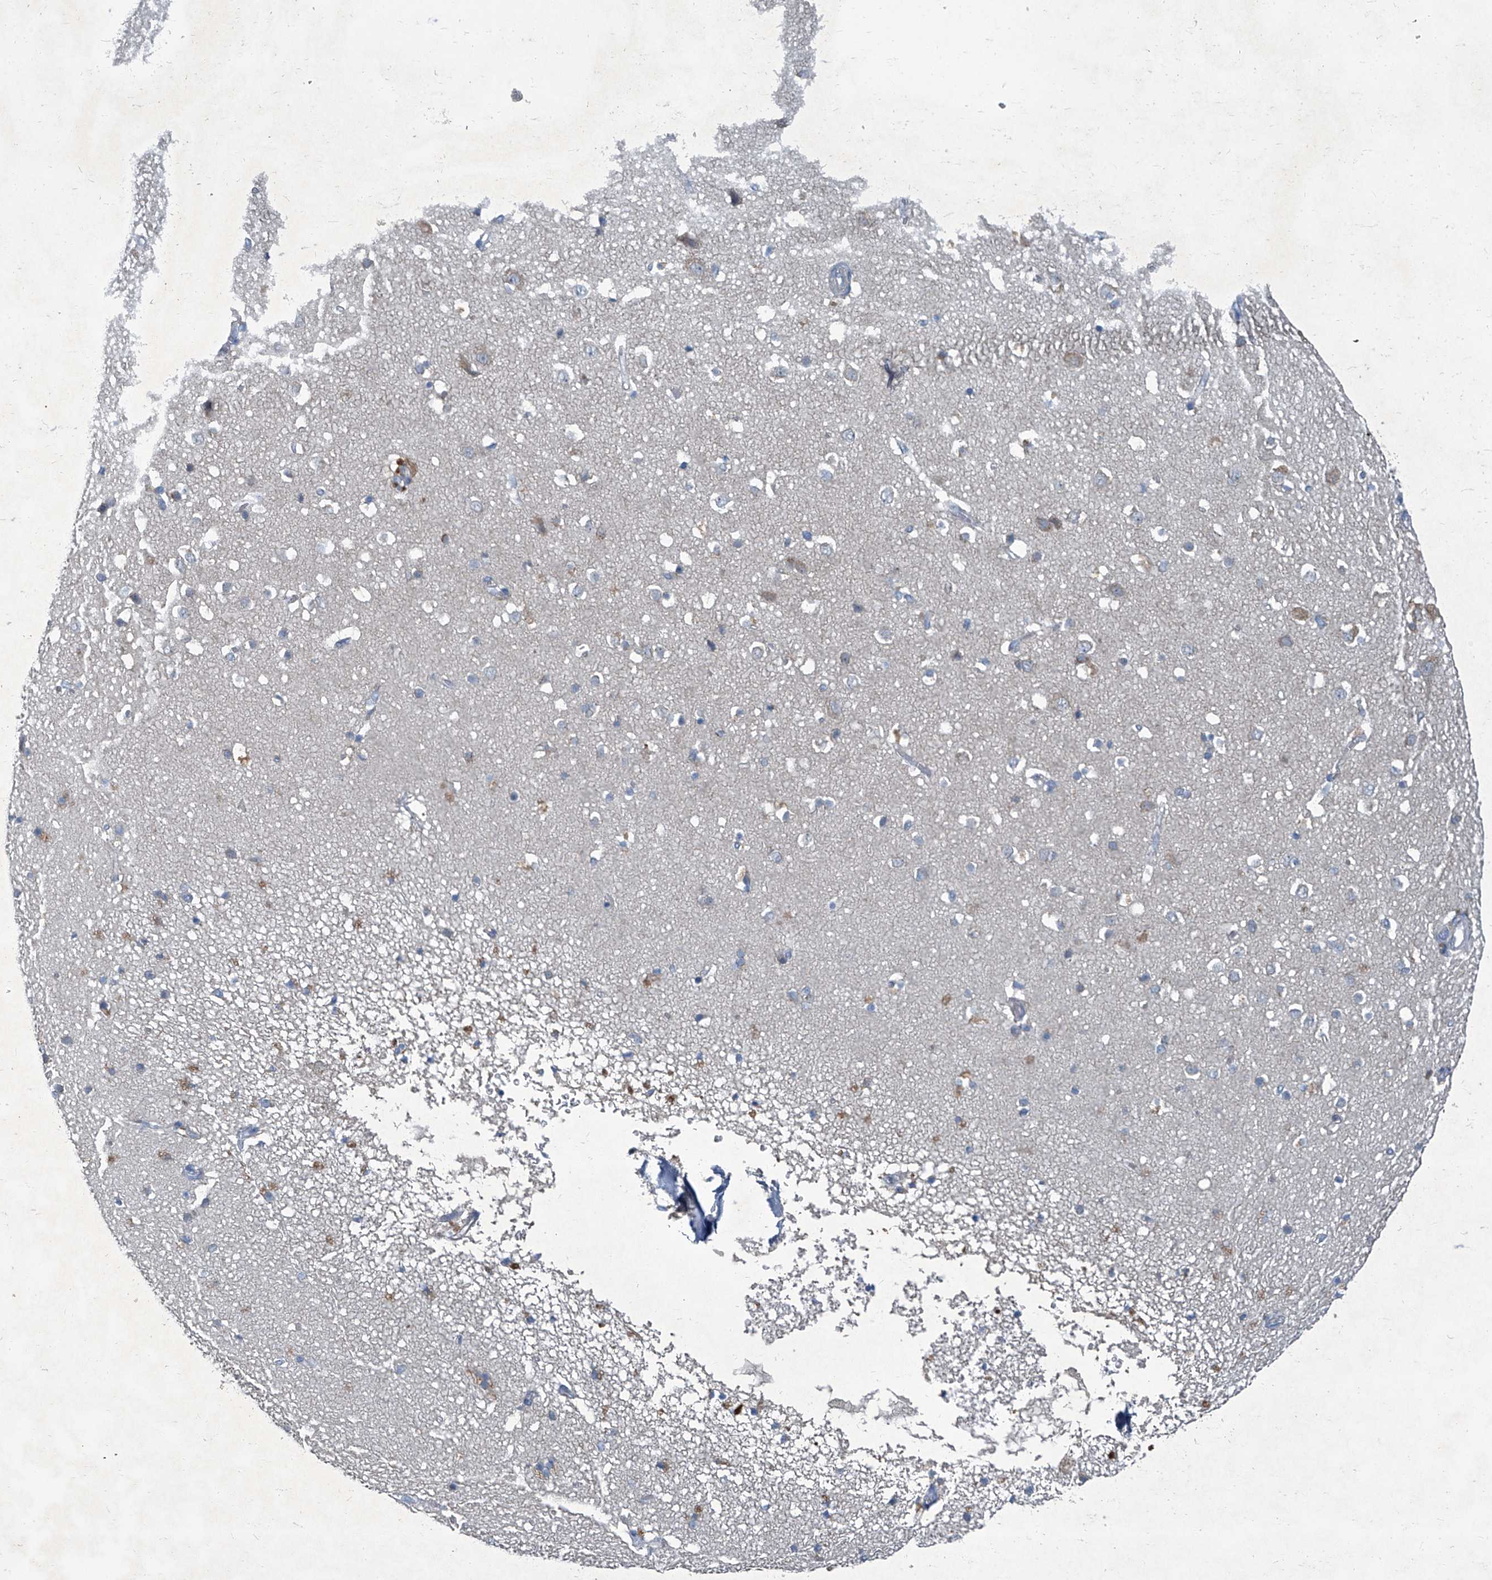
{"staining": {"intensity": "negative", "quantity": "none", "location": "none"}, "tissue": "cerebral cortex", "cell_type": "Endothelial cells", "image_type": "normal", "snomed": [{"axis": "morphology", "description": "Normal tissue, NOS"}, {"axis": "topography", "description": "Cerebral cortex"}], "caption": "This is an immunohistochemistry micrograph of normal human cerebral cortex. There is no staining in endothelial cells.", "gene": "SLC26A11", "patient": {"sex": "male", "age": 54}}